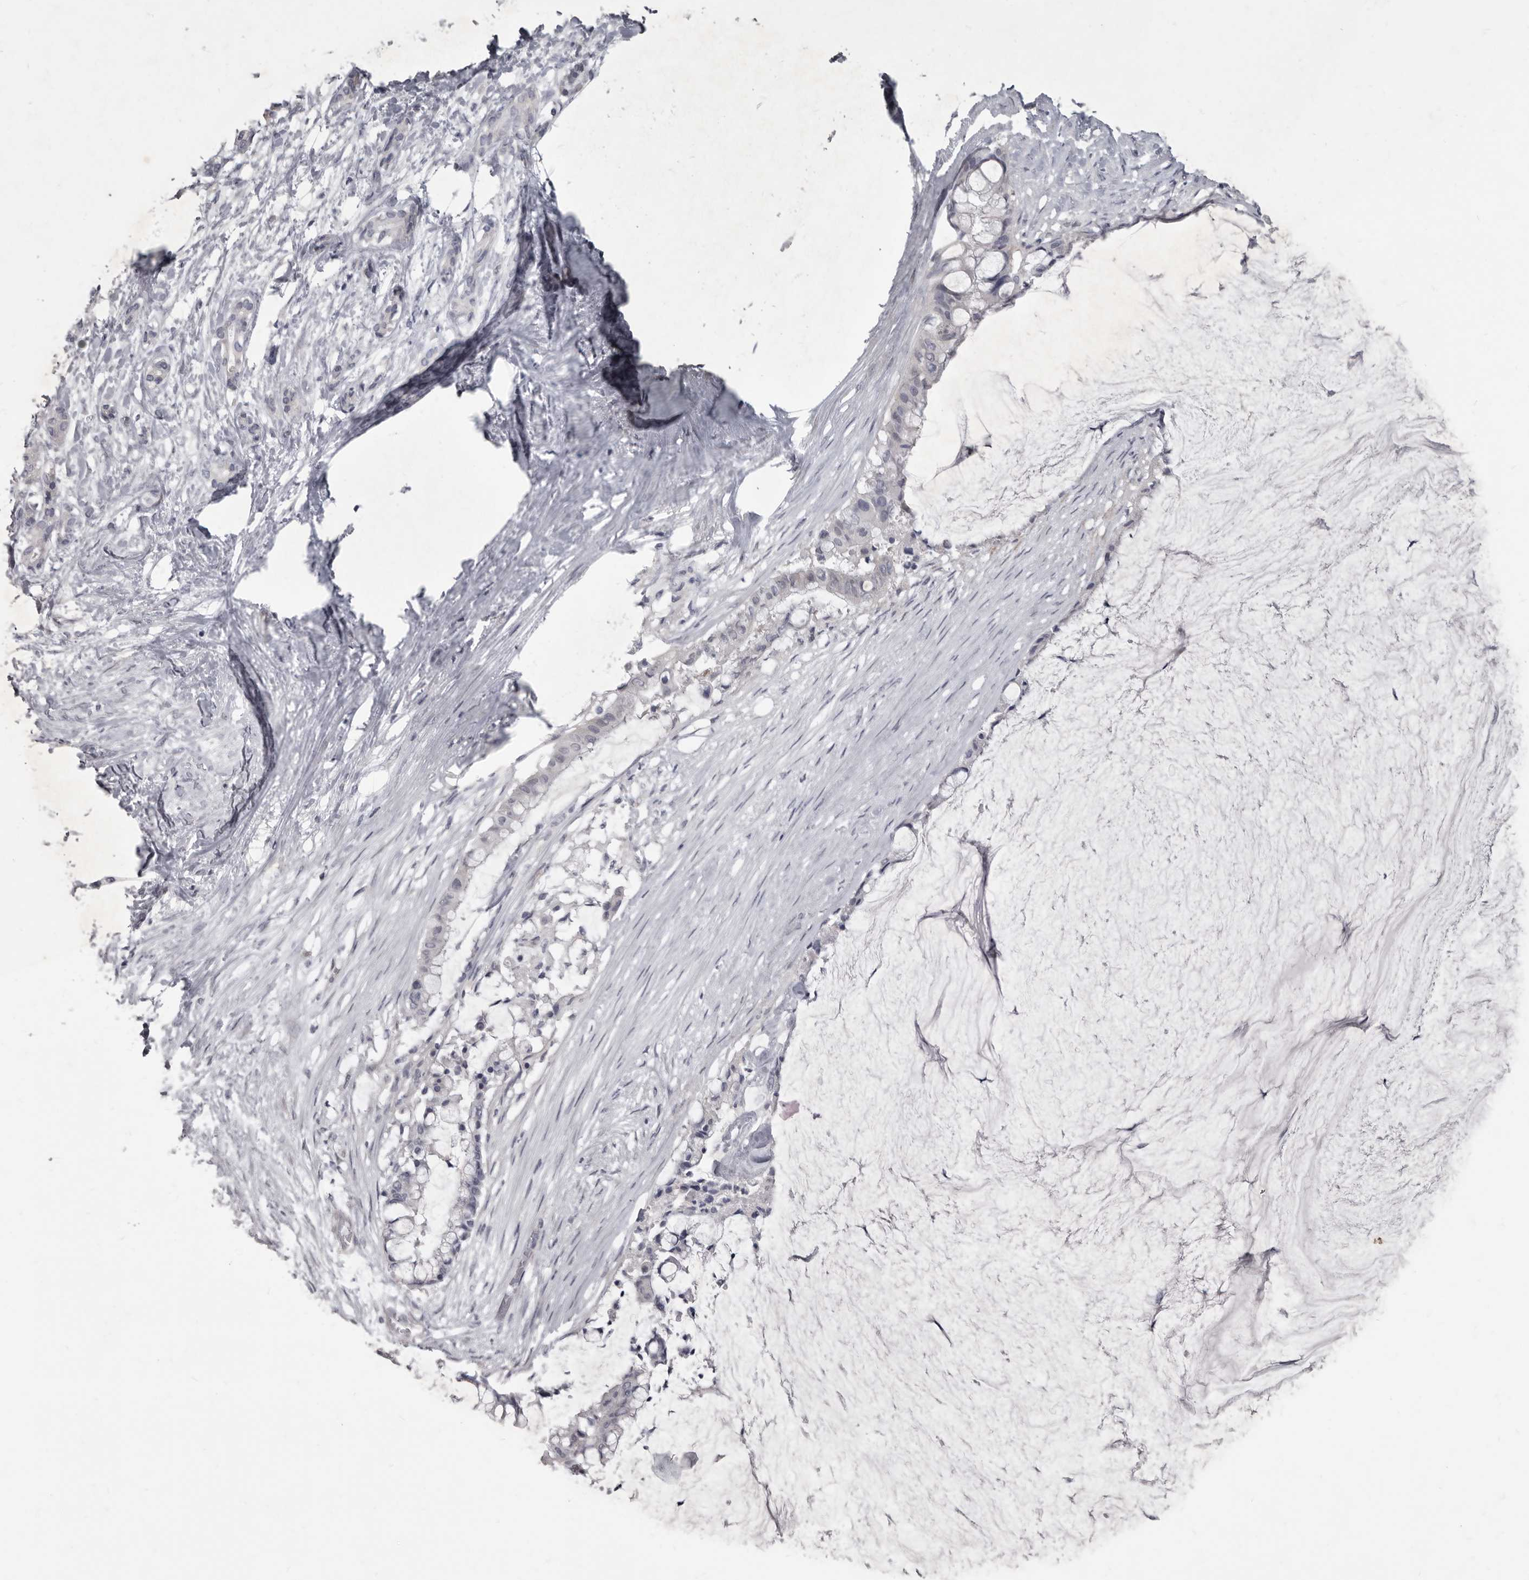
{"staining": {"intensity": "negative", "quantity": "none", "location": "none"}, "tissue": "pancreatic cancer", "cell_type": "Tumor cells", "image_type": "cancer", "snomed": [{"axis": "morphology", "description": "Adenocarcinoma, NOS"}, {"axis": "topography", "description": "Pancreas"}], "caption": "The immunohistochemistry histopathology image has no significant expression in tumor cells of pancreatic cancer tissue. (DAB (3,3'-diaminobenzidine) immunohistochemistry (IHC) visualized using brightfield microscopy, high magnification).", "gene": "GSK3B", "patient": {"sex": "male", "age": 41}}